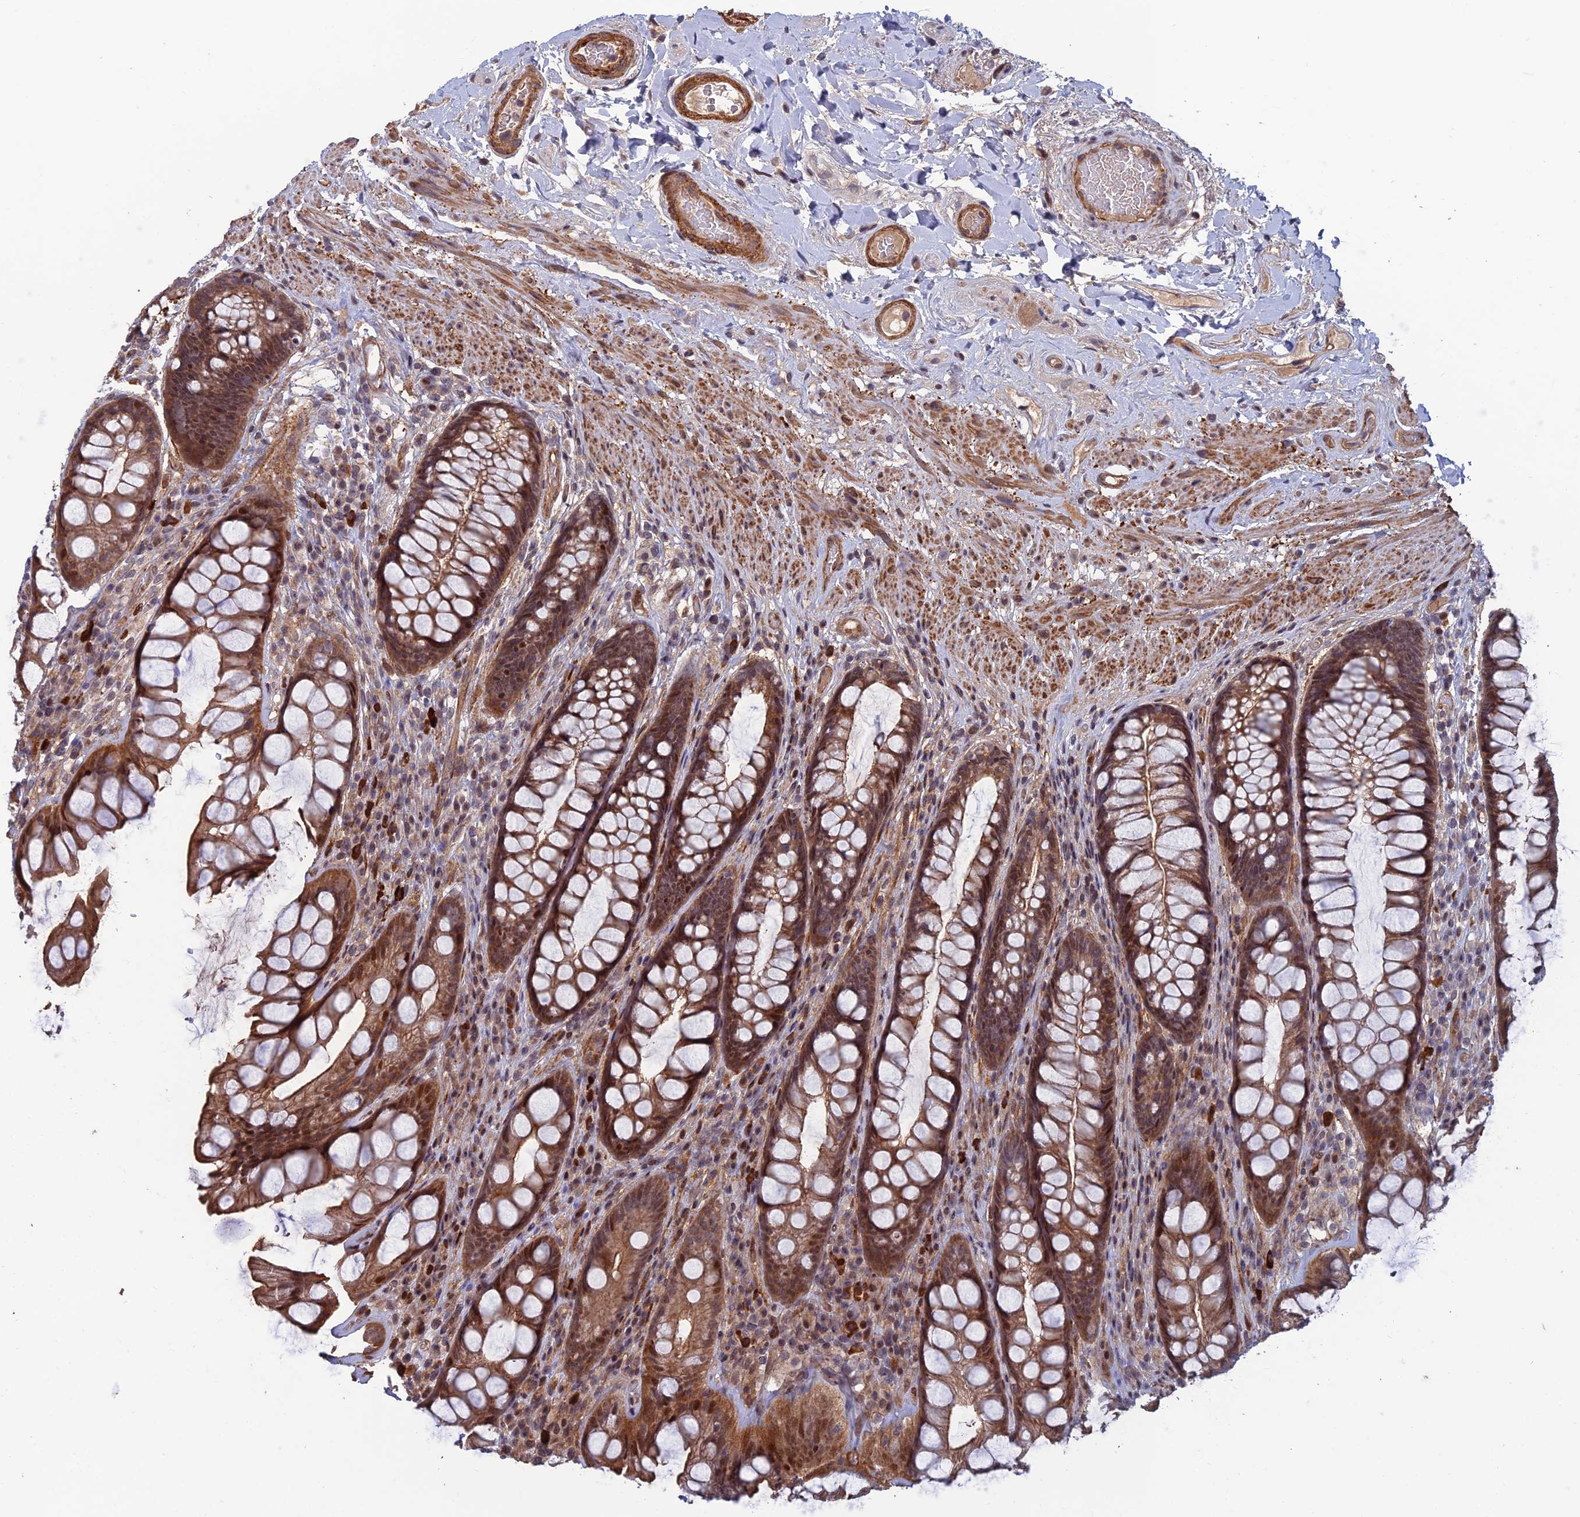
{"staining": {"intensity": "moderate", "quantity": ">75%", "location": "cytoplasmic/membranous,nuclear"}, "tissue": "rectum", "cell_type": "Glandular cells", "image_type": "normal", "snomed": [{"axis": "morphology", "description": "Normal tissue, NOS"}, {"axis": "topography", "description": "Rectum"}], "caption": "A brown stain shows moderate cytoplasmic/membranous,nuclear expression of a protein in glandular cells of normal rectum. Nuclei are stained in blue.", "gene": "CCDC183", "patient": {"sex": "male", "age": 74}}